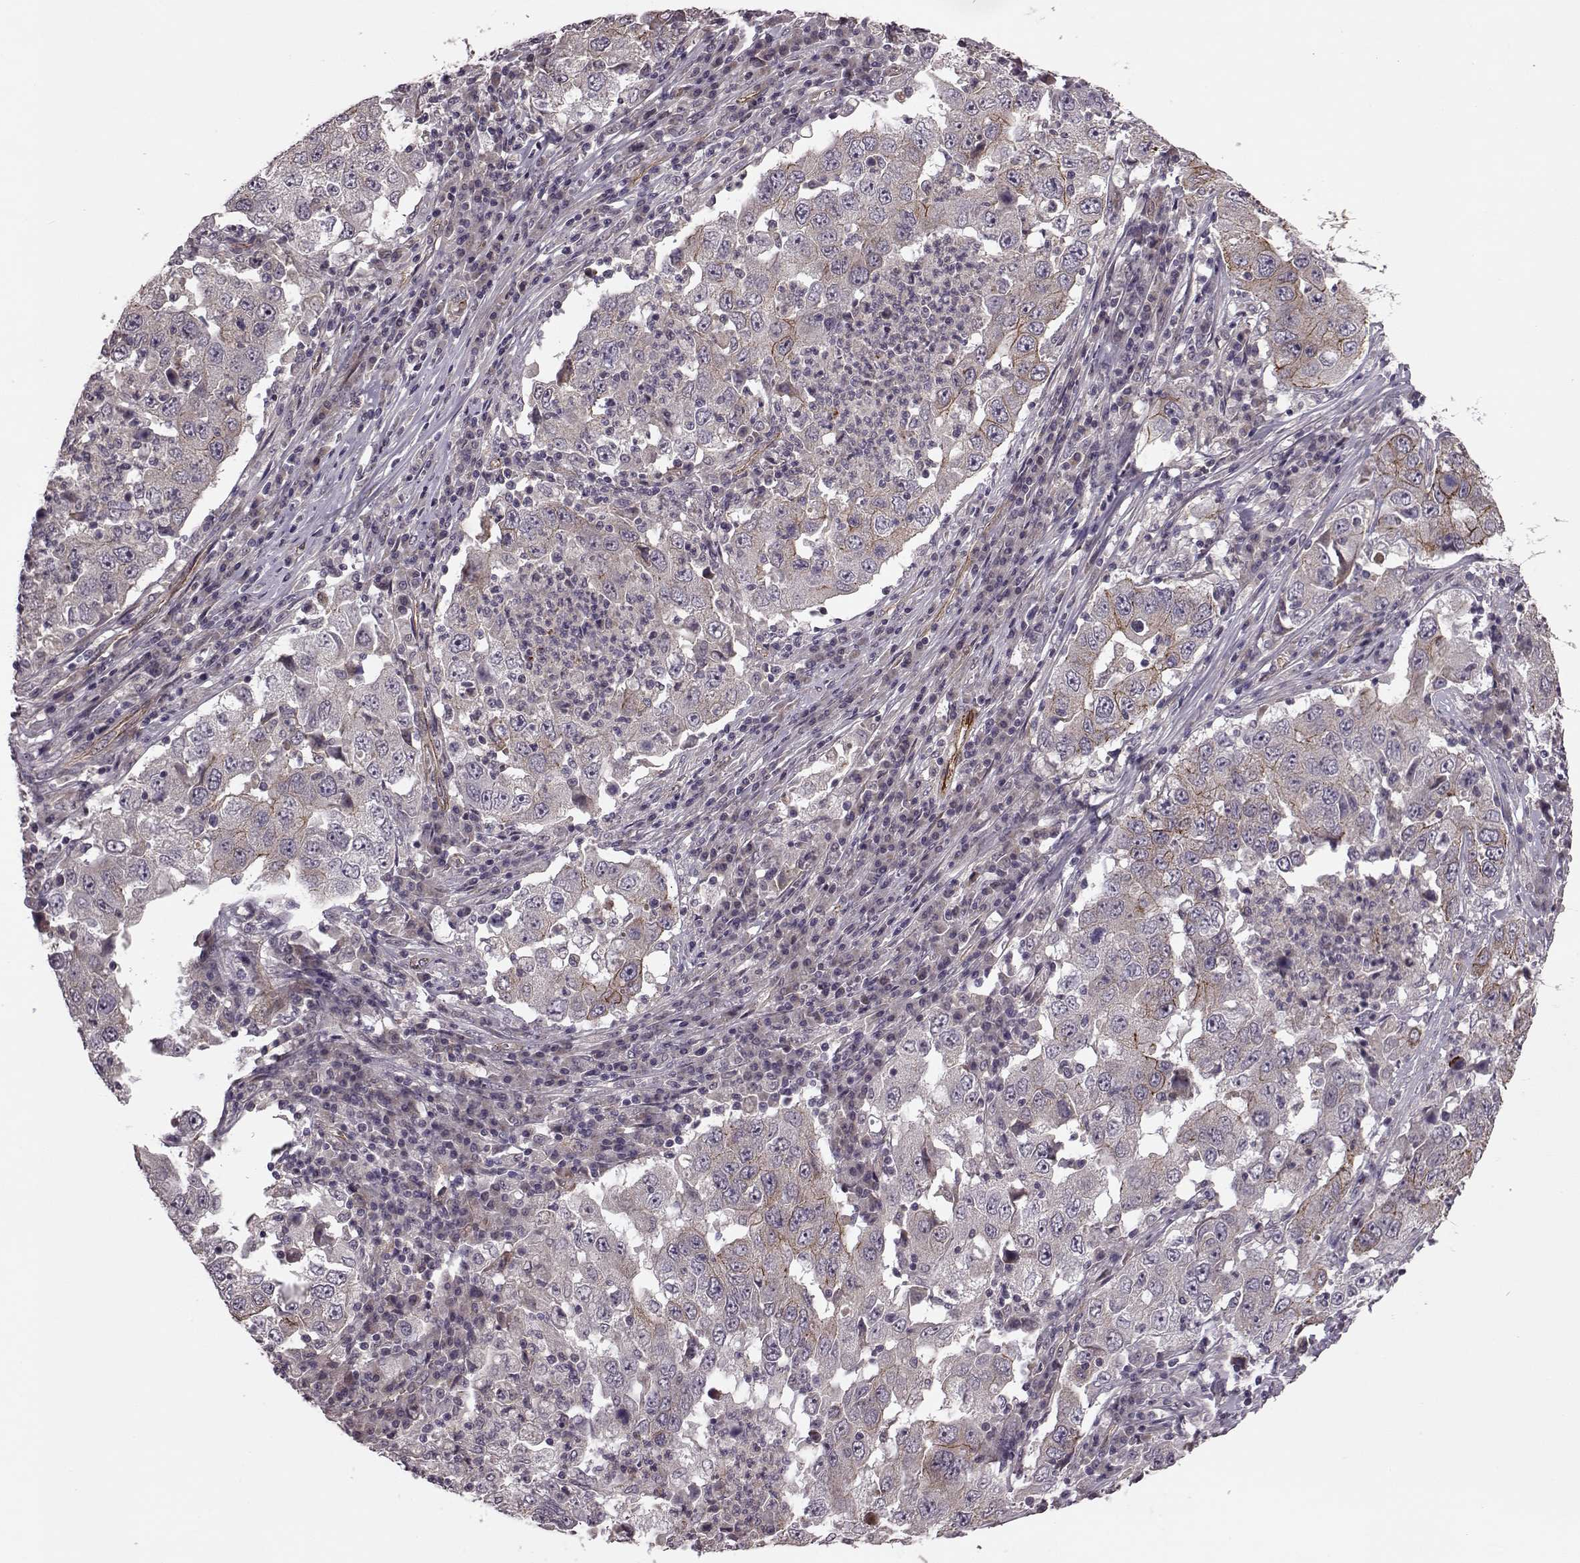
{"staining": {"intensity": "strong", "quantity": "<25%", "location": "cytoplasmic/membranous"}, "tissue": "lung cancer", "cell_type": "Tumor cells", "image_type": "cancer", "snomed": [{"axis": "morphology", "description": "Adenocarcinoma, NOS"}, {"axis": "topography", "description": "Lung"}], "caption": "Human lung cancer (adenocarcinoma) stained with a brown dye demonstrates strong cytoplasmic/membranous positive staining in approximately <25% of tumor cells.", "gene": "SYNPO", "patient": {"sex": "male", "age": 73}}